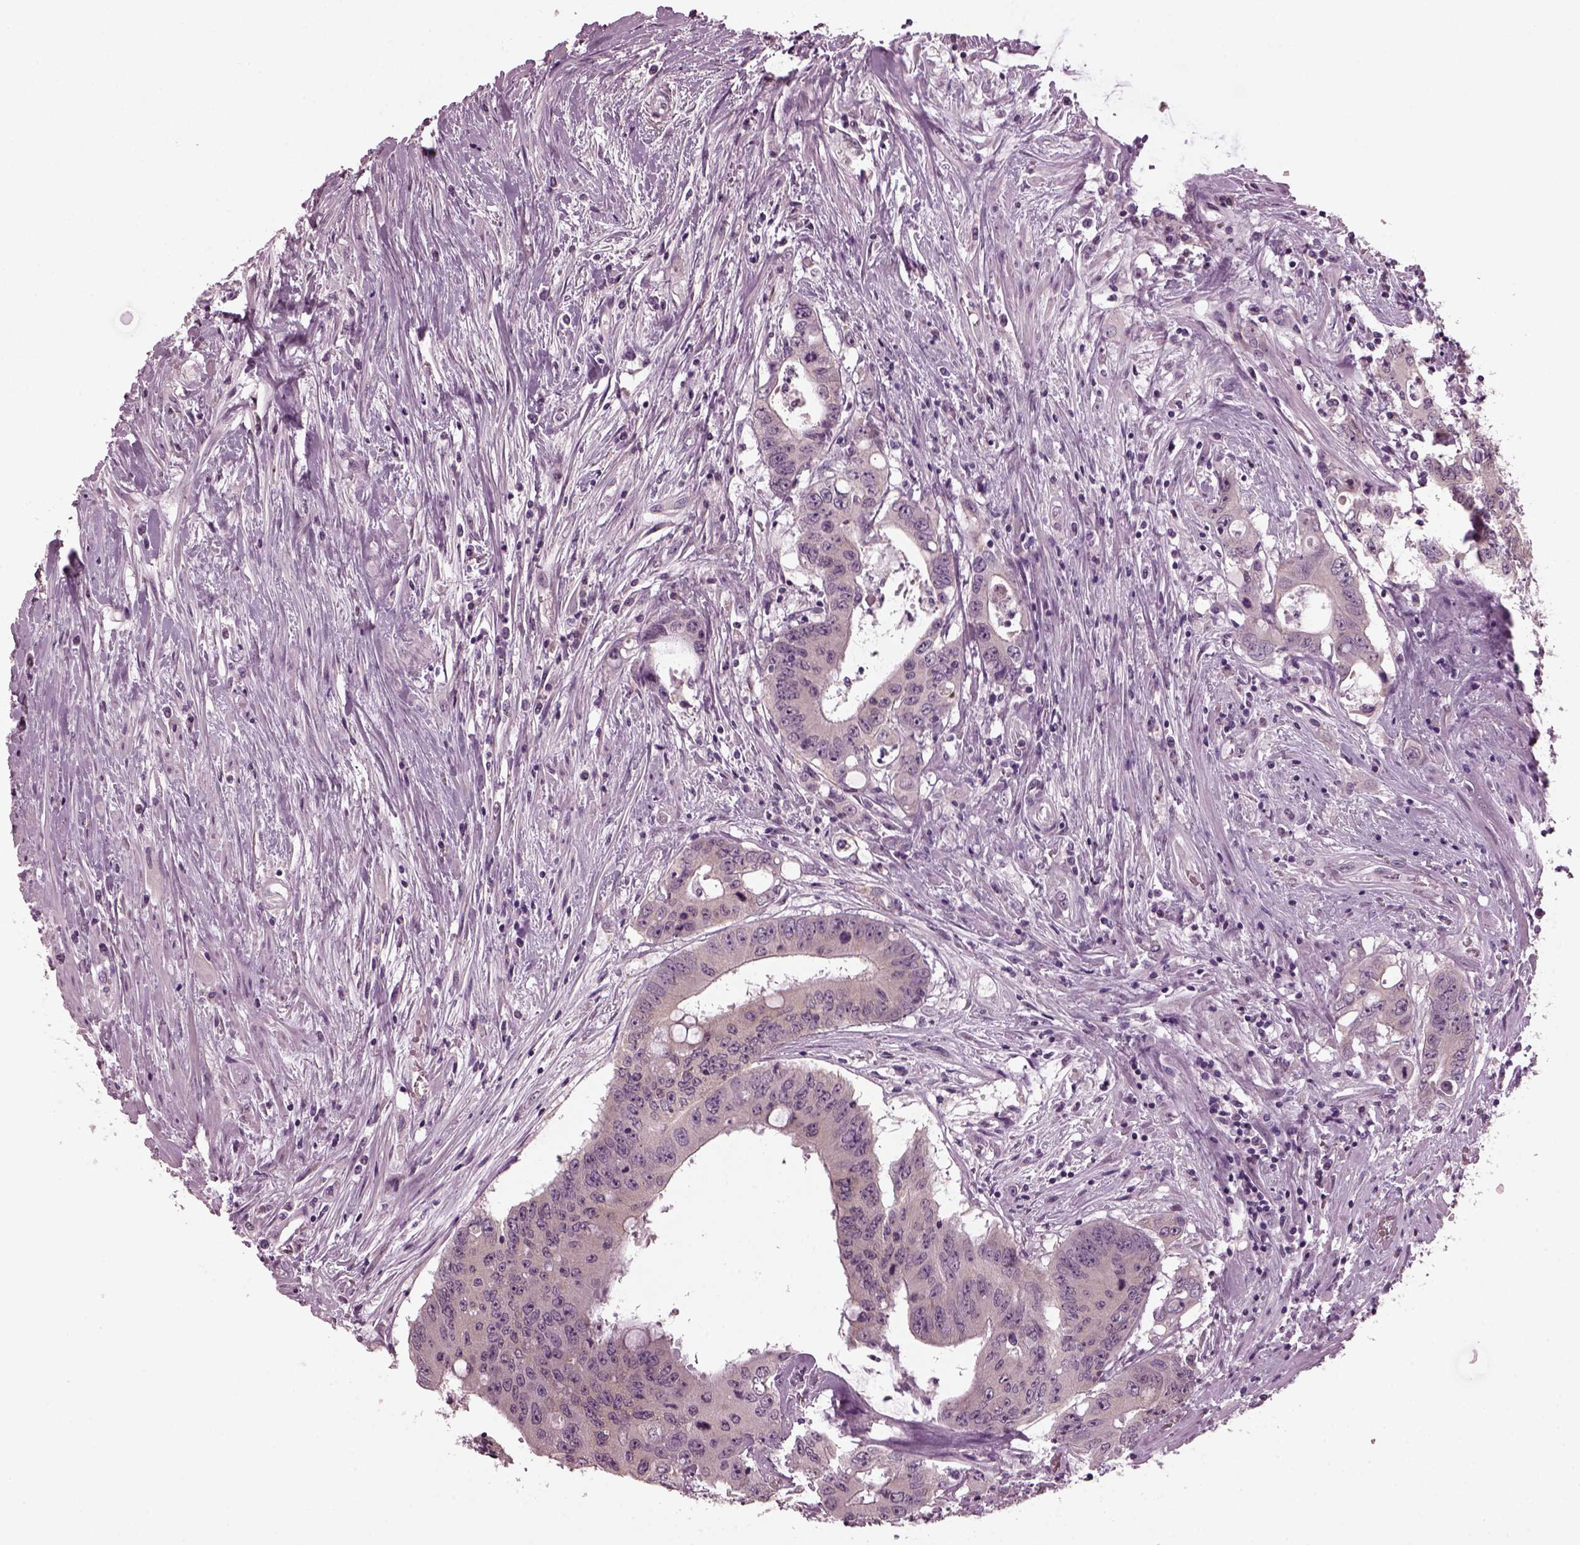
{"staining": {"intensity": "negative", "quantity": "none", "location": "none"}, "tissue": "colorectal cancer", "cell_type": "Tumor cells", "image_type": "cancer", "snomed": [{"axis": "morphology", "description": "Adenocarcinoma, NOS"}, {"axis": "topography", "description": "Rectum"}], "caption": "This image is of colorectal cancer (adenocarcinoma) stained with immunohistochemistry (IHC) to label a protein in brown with the nuclei are counter-stained blue. There is no positivity in tumor cells. (DAB (3,3'-diaminobenzidine) immunohistochemistry visualized using brightfield microscopy, high magnification).", "gene": "CLCN4", "patient": {"sex": "male", "age": 59}}